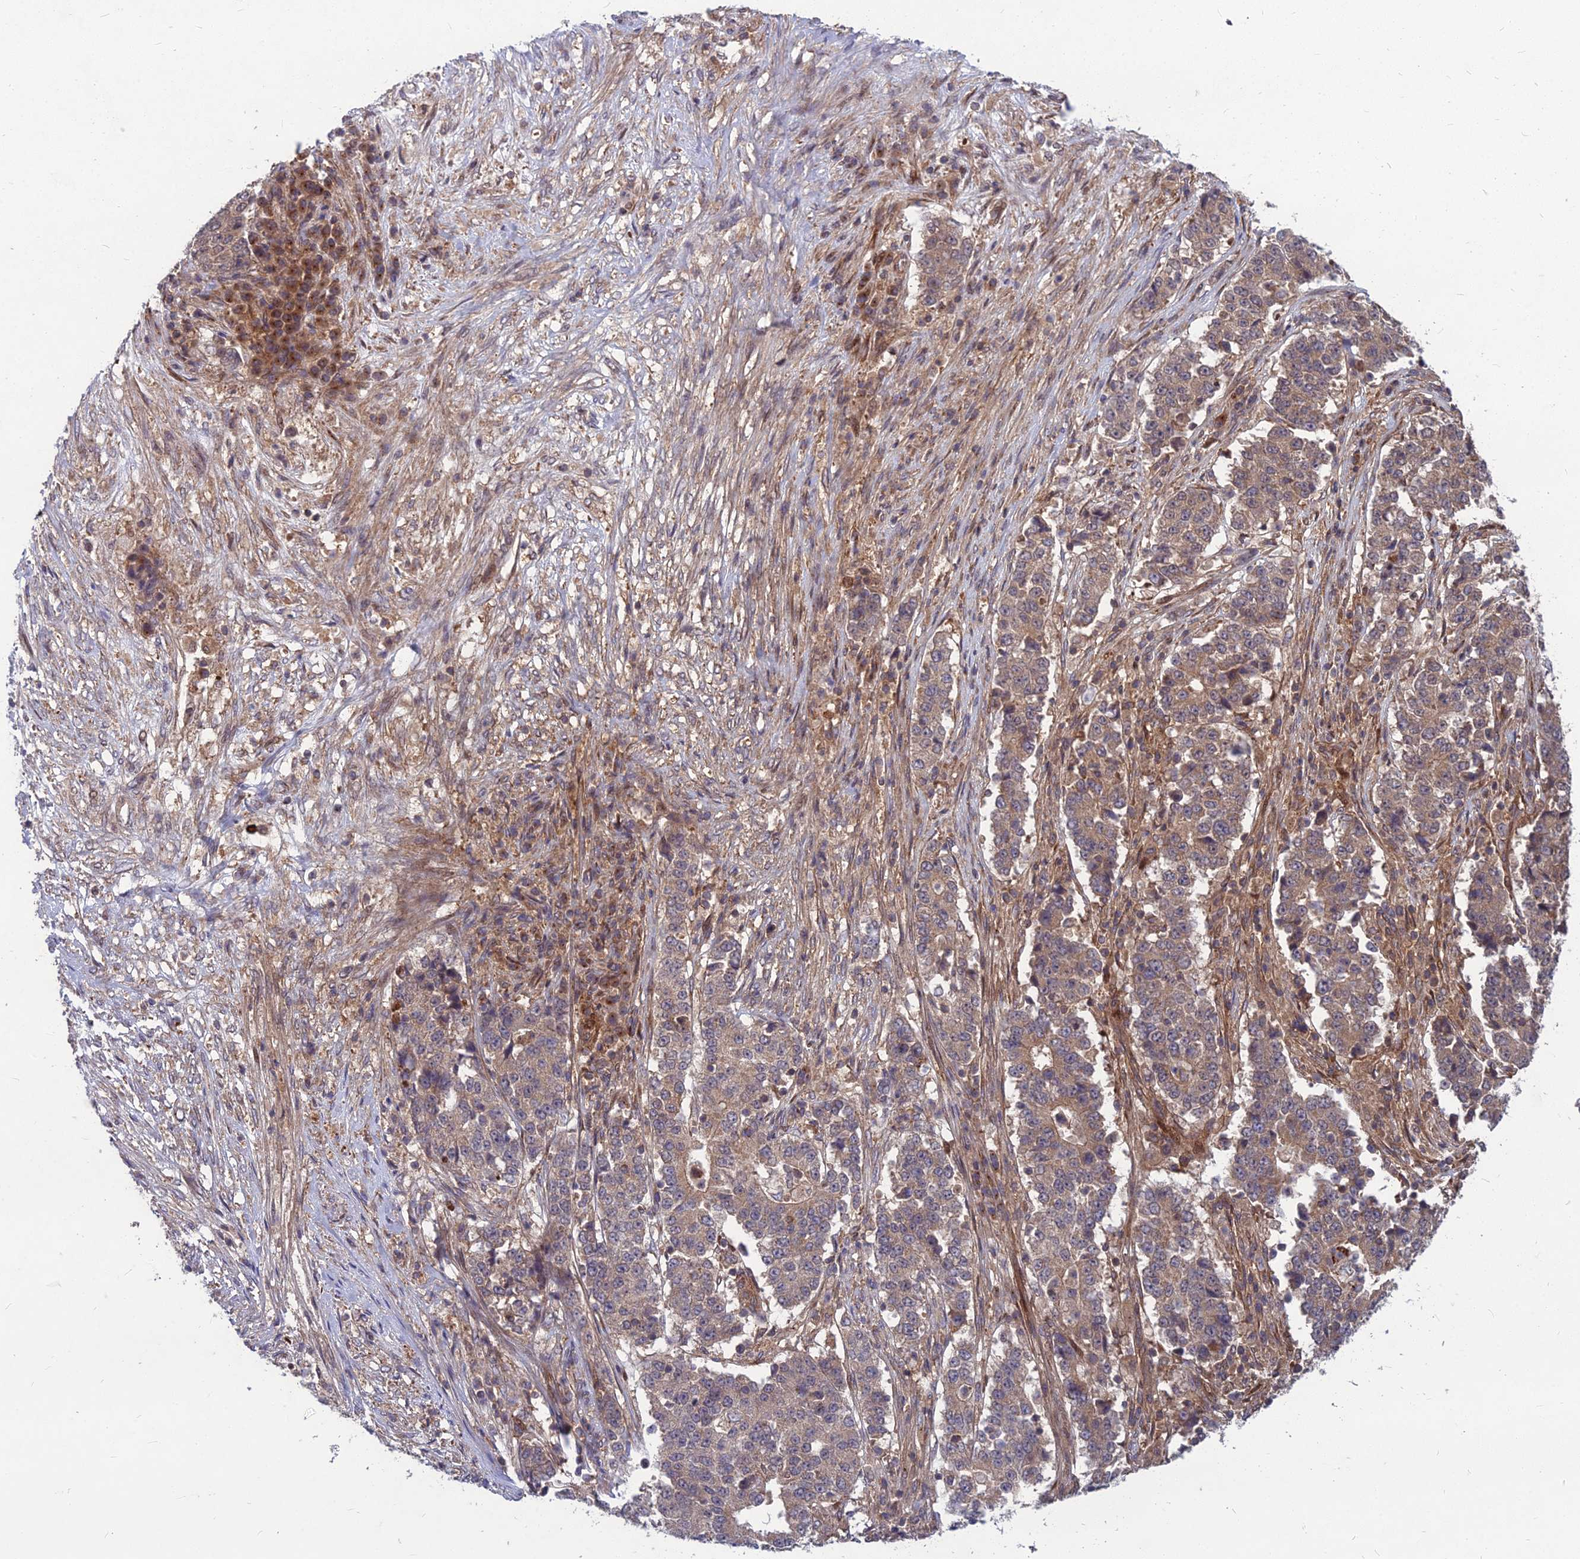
{"staining": {"intensity": "weak", "quantity": "<25%", "location": "cytoplasmic/membranous"}, "tissue": "stomach cancer", "cell_type": "Tumor cells", "image_type": "cancer", "snomed": [{"axis": "morphology", "description": "Adenocarcinoma, NOS"}, {"axis": "topography", "description": "Stomach"}], "caption": "High magnification brightfield microscopy of stomach cancer (adenocarcinoma) stained with DAB (3,3'-diaminobenzidine) (brown) and counterstained with hematoxylin (blue): tumor cells show no significant expression.", "gene": "MFSD8", "patient": {"sex": "male", "age": 59}}